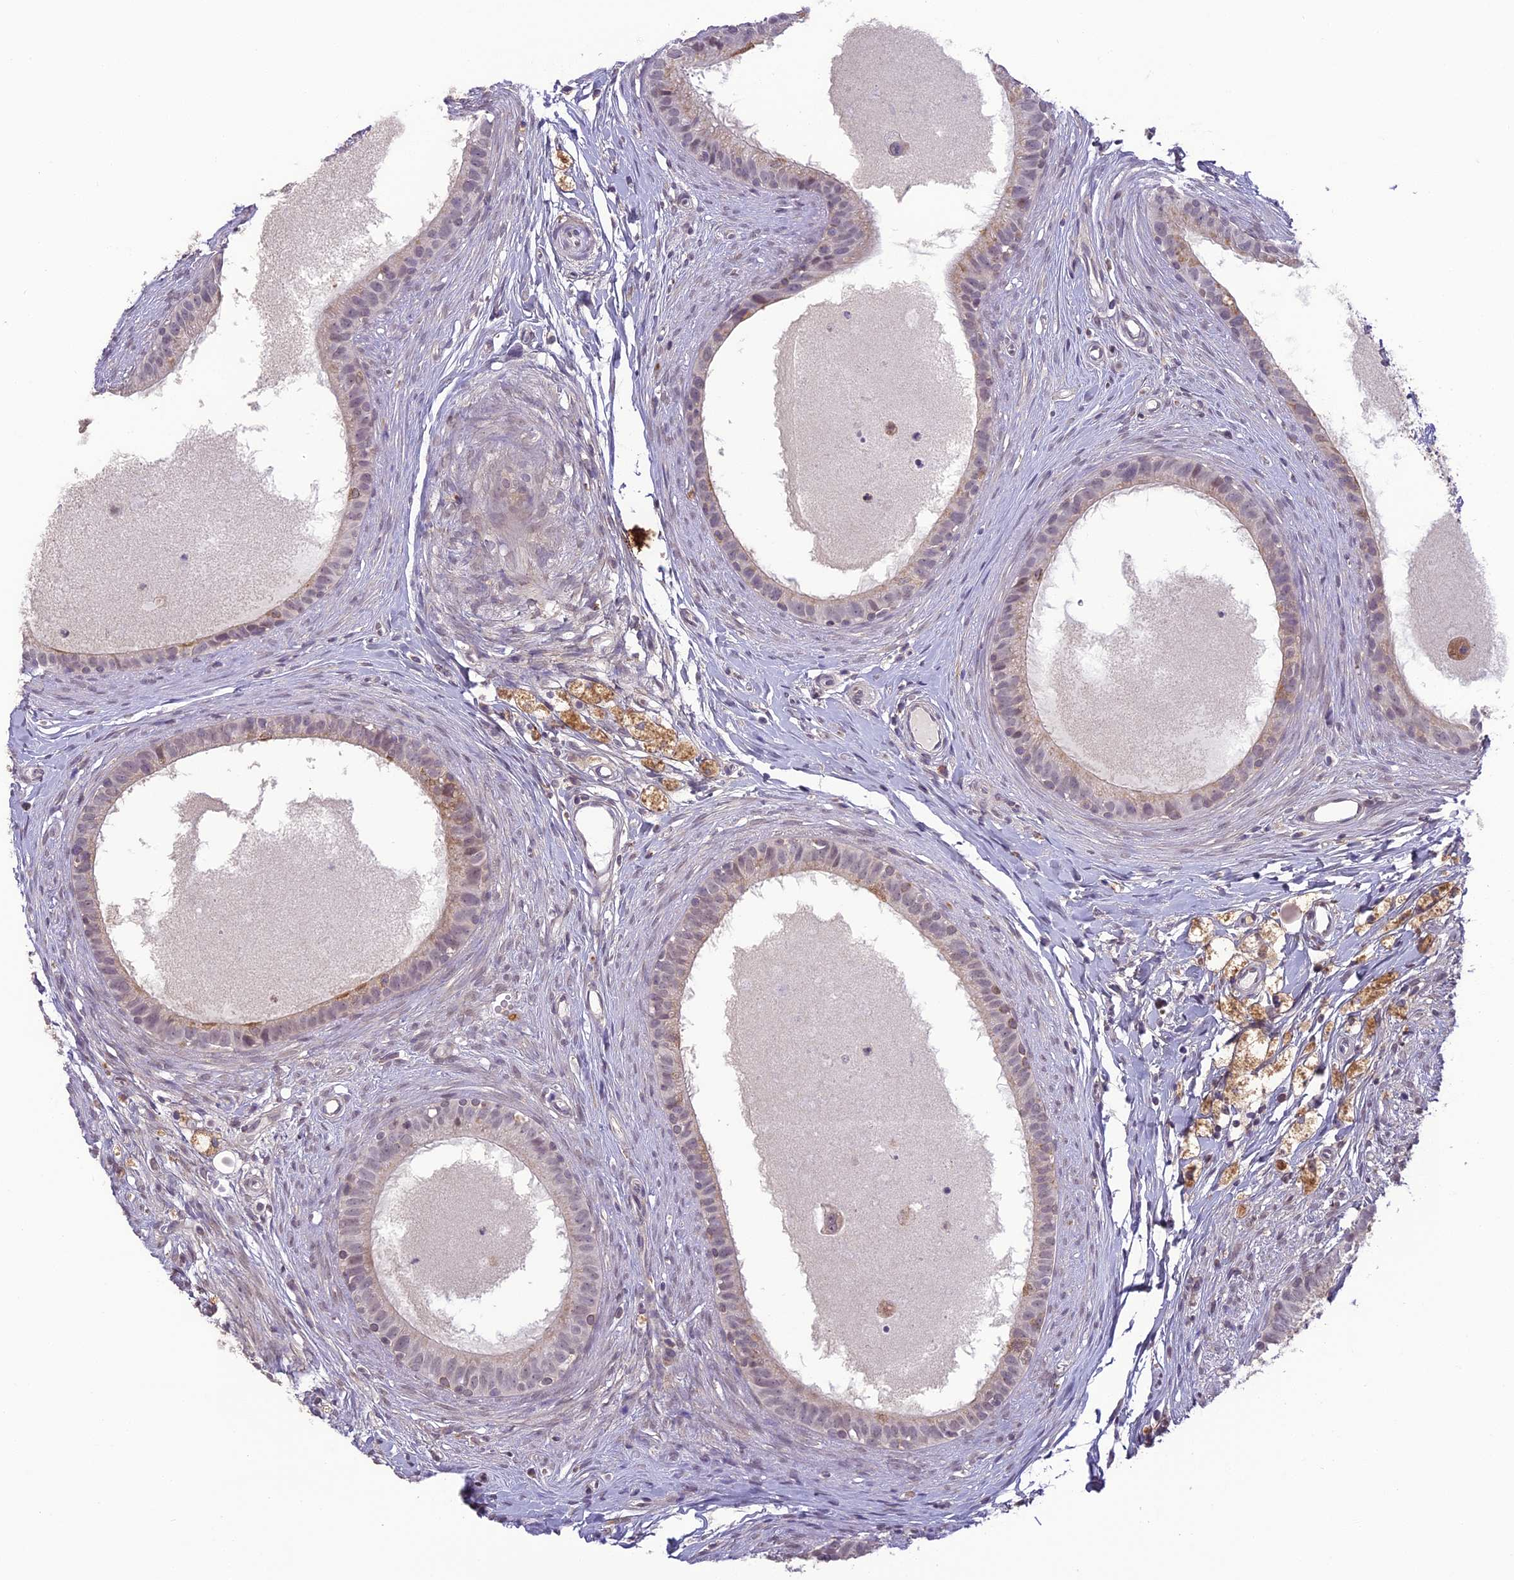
{"staining": {"intensity": "moderate", "quantity": "<25%", "location": "cytoplasmic/membranous"}, "tissue": "epididymis", "cell_type": "Glandular cells", "image_type": "normal", "snomed": [{"axis": "morphology", "description": "Normal tissue, NOS"}, {"axis": "topography", "description": "Epididymis"}], "caption": "Immunohistochemical staining of unremarkable human epididymis exhibits <25% levels of moderate cytoplasmic/membranous protein staining in approximately <25% of glandular cells.", "gene": "ERG28", "patient": {"sex": "male", "age": 80}}